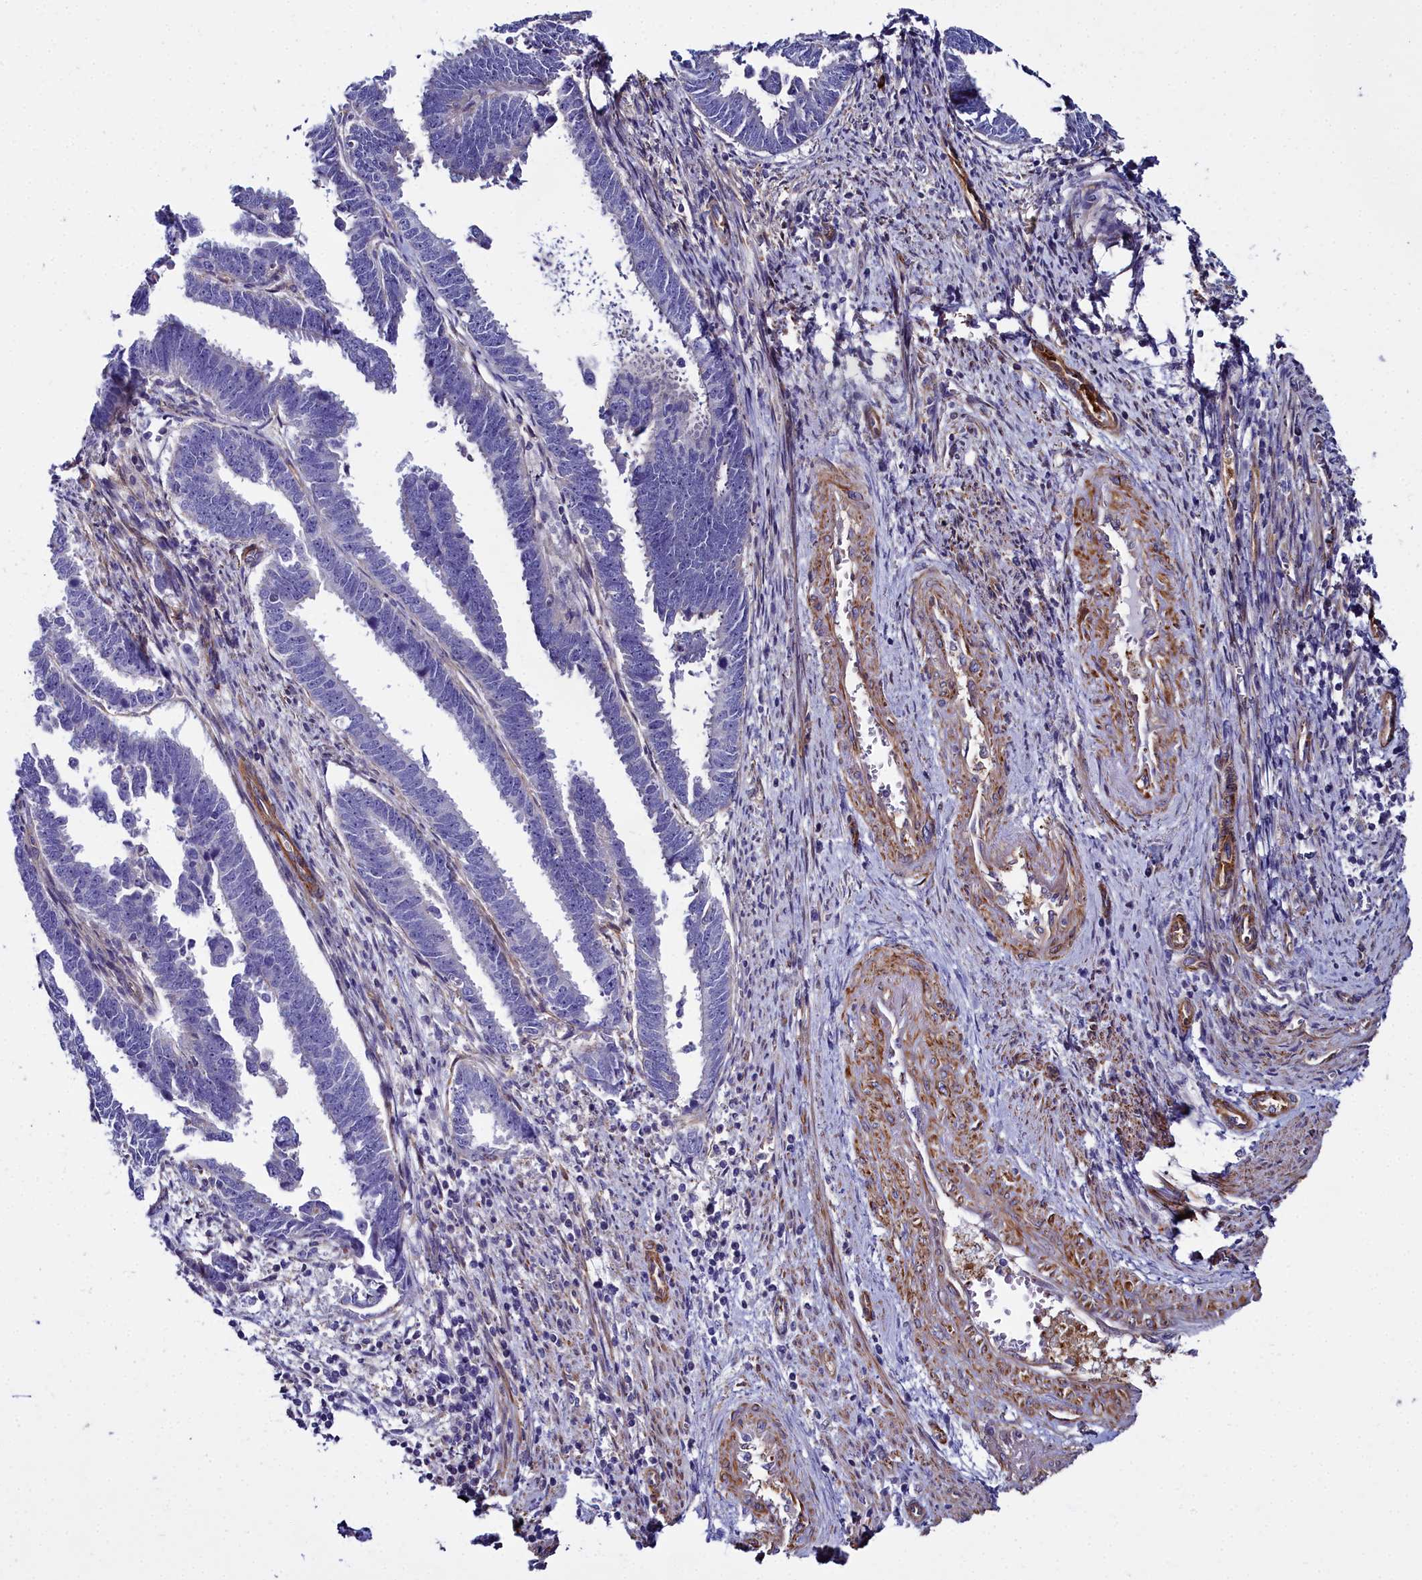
{"staining": {"intensity": "negative", "quantity": "none", "location": "none"}, "tissue": "endometrial cancer", "cell_type": "Tumor cells", "image_type": "cancer", "snomed": [{"axis": "morphology", "description": "Adenocarcinoma, NOS"}, {"axis": "topography", "description": "Endometrium"}], "caption": "Endometrial cancer was stained to show a protein in brown. There is no significant expression in tumor cells.", "gene": "FADS3", "patient": {"sex": "female", "age": 75}}